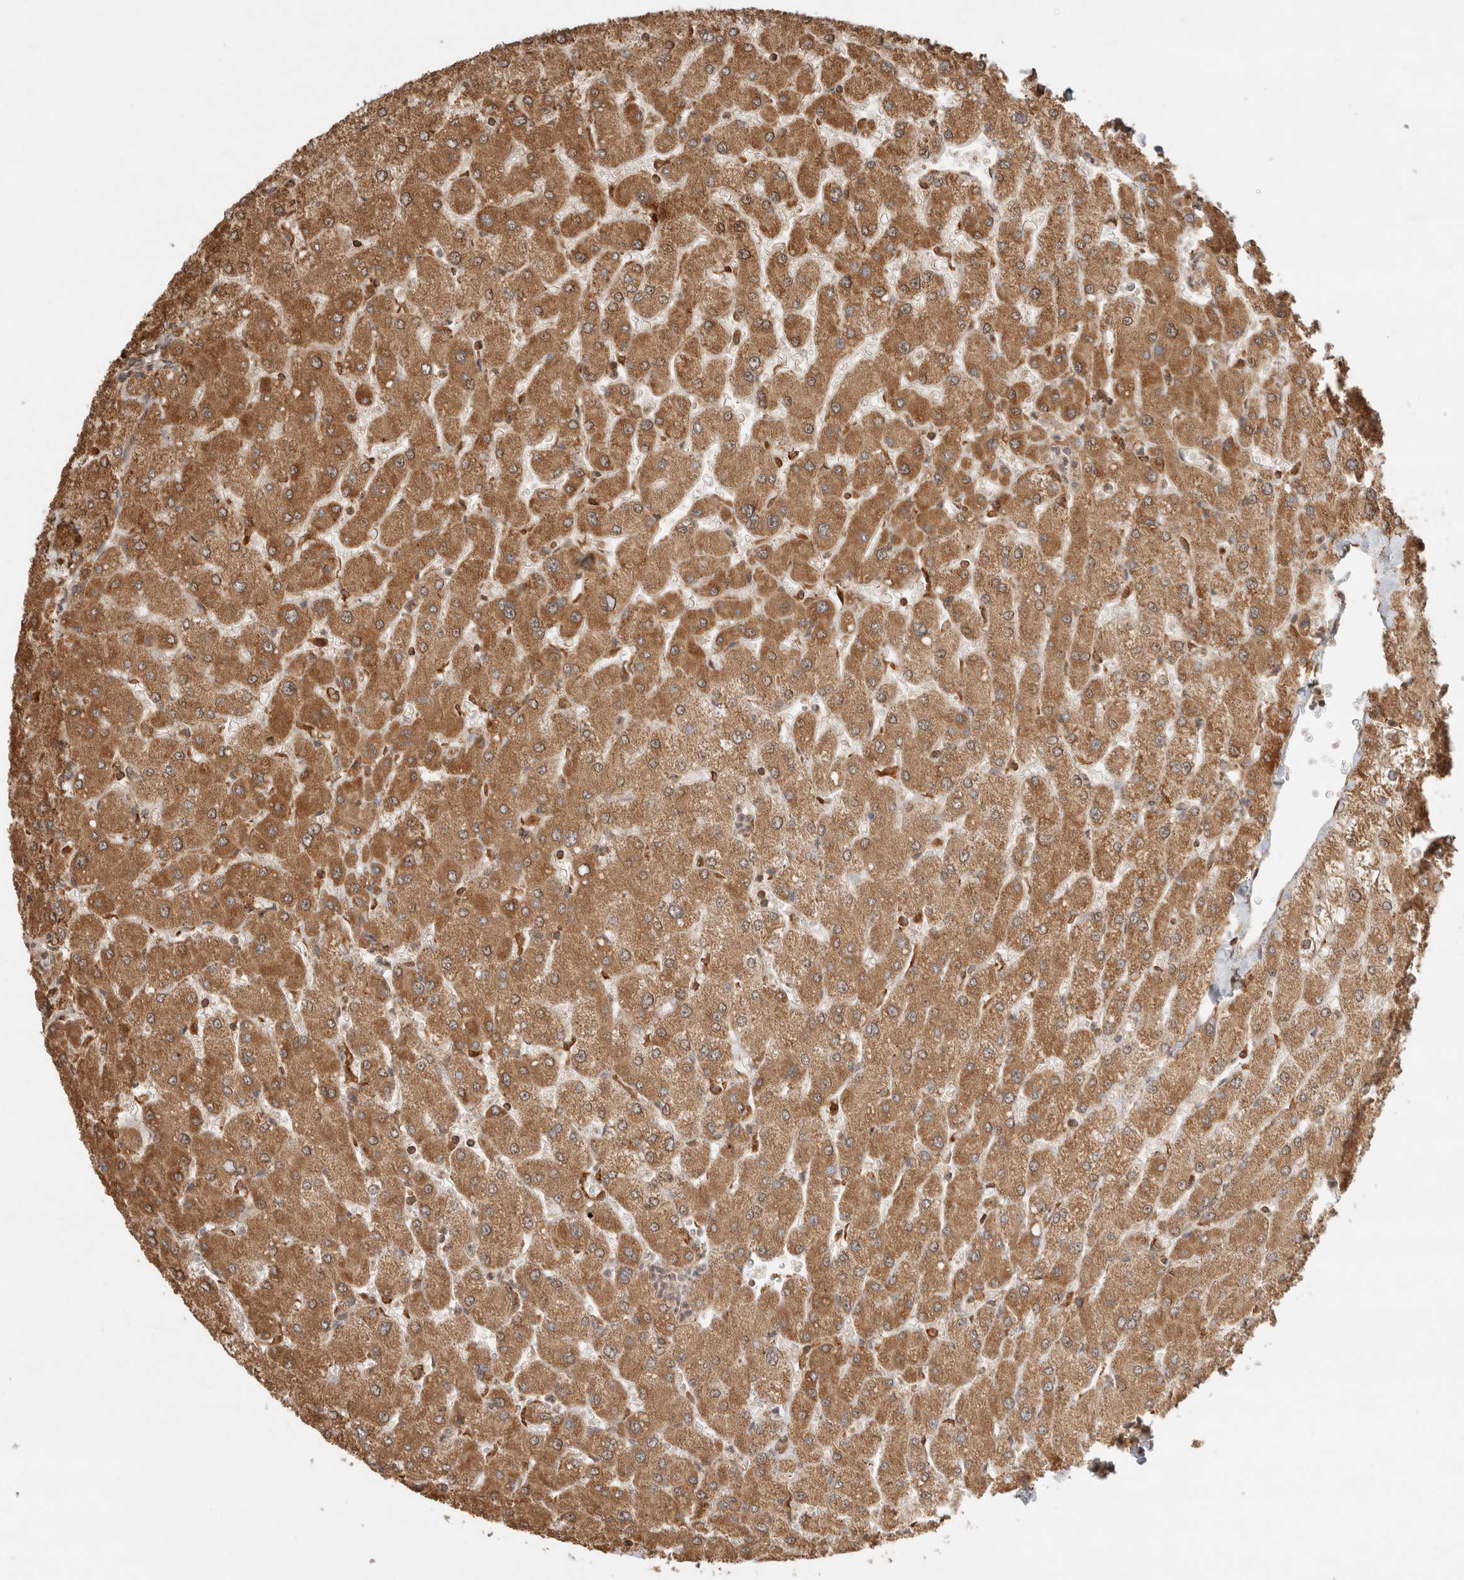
{"staining": {"intensity": "moderate", "quantity": ">75%", "location": "cytoplasmic/membranous"}, "tissue": "liver", "cell_type": "Cholangiocytes", "image_type": "normal", "snomed": [{"axis": "morphology", "description": "Normal tissue, NOS"}, {"axis": "topography", "description": "Liver"}], "caption": "Protein expression by IHC displays moderate cytoplasmic/membranous expression in approximately >75% of cholangiocytes in normal liver. (brown staining indicates protein expression, while blue staining denotes nuclei).", "gene": "ERAP1", "patient": {"sex": "male", "age": 55}}